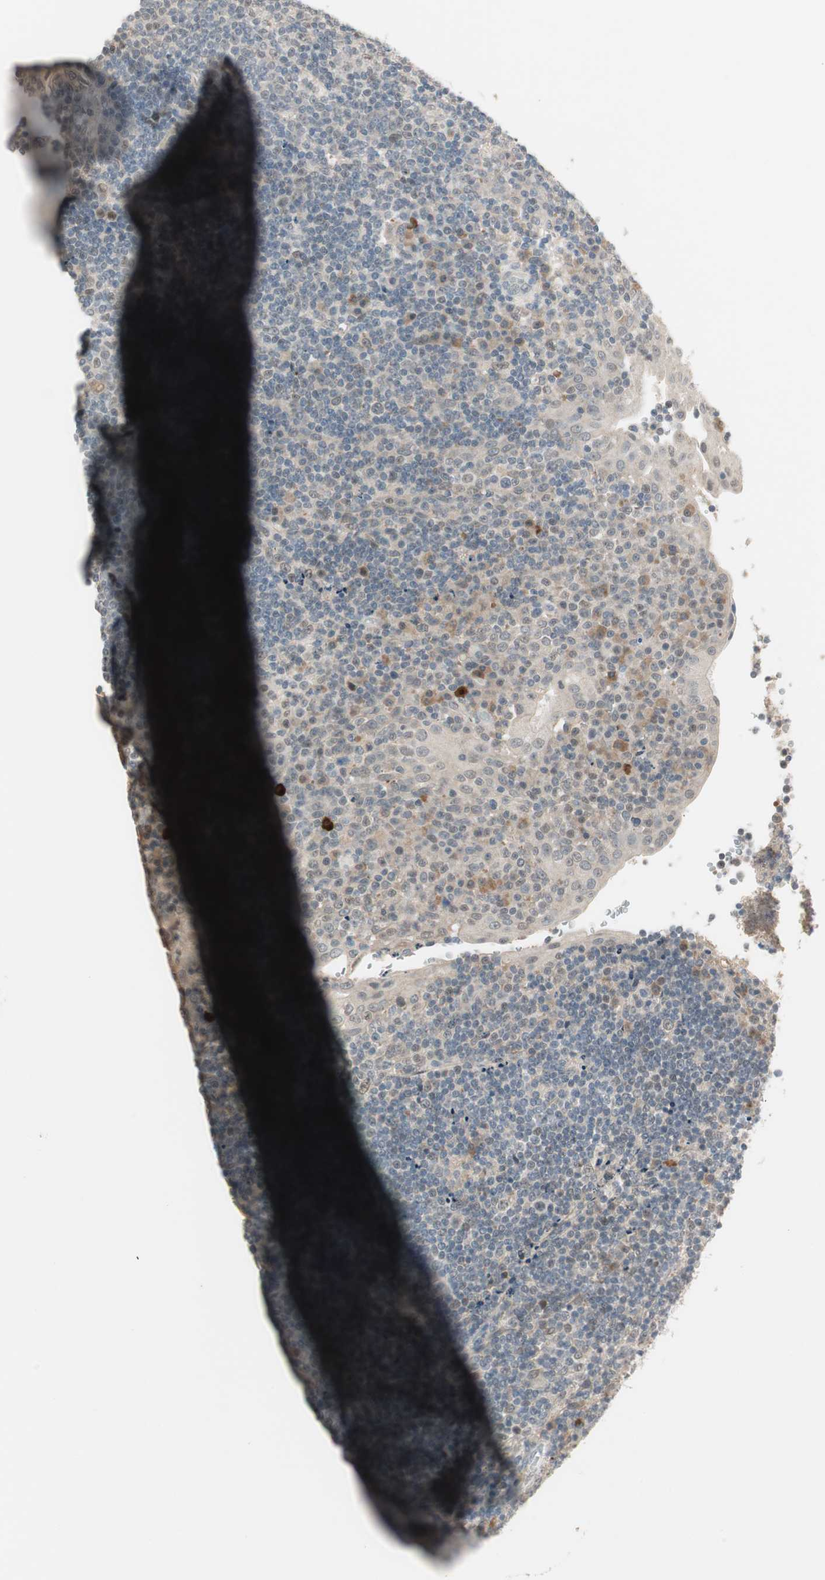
{"staining": {"intensity": "weak", "quantity": "25%-75%", "location": "nuclear"}, "tissue": "tonsil", "cell_type": "Germinal center cells", "image_type": "normal", "snomed": [{"axis": "morphology", "description": "Normal tissue, NOS"}, {"axis": "topography", "description": "Tonsil"}], "caption": "Weak nuclear protein positivity is seen in approximately 25%-75% of germinal center cells in tonsil.", "gene": "RNGTT", "patient": {"sex": "female", "age": 40}}